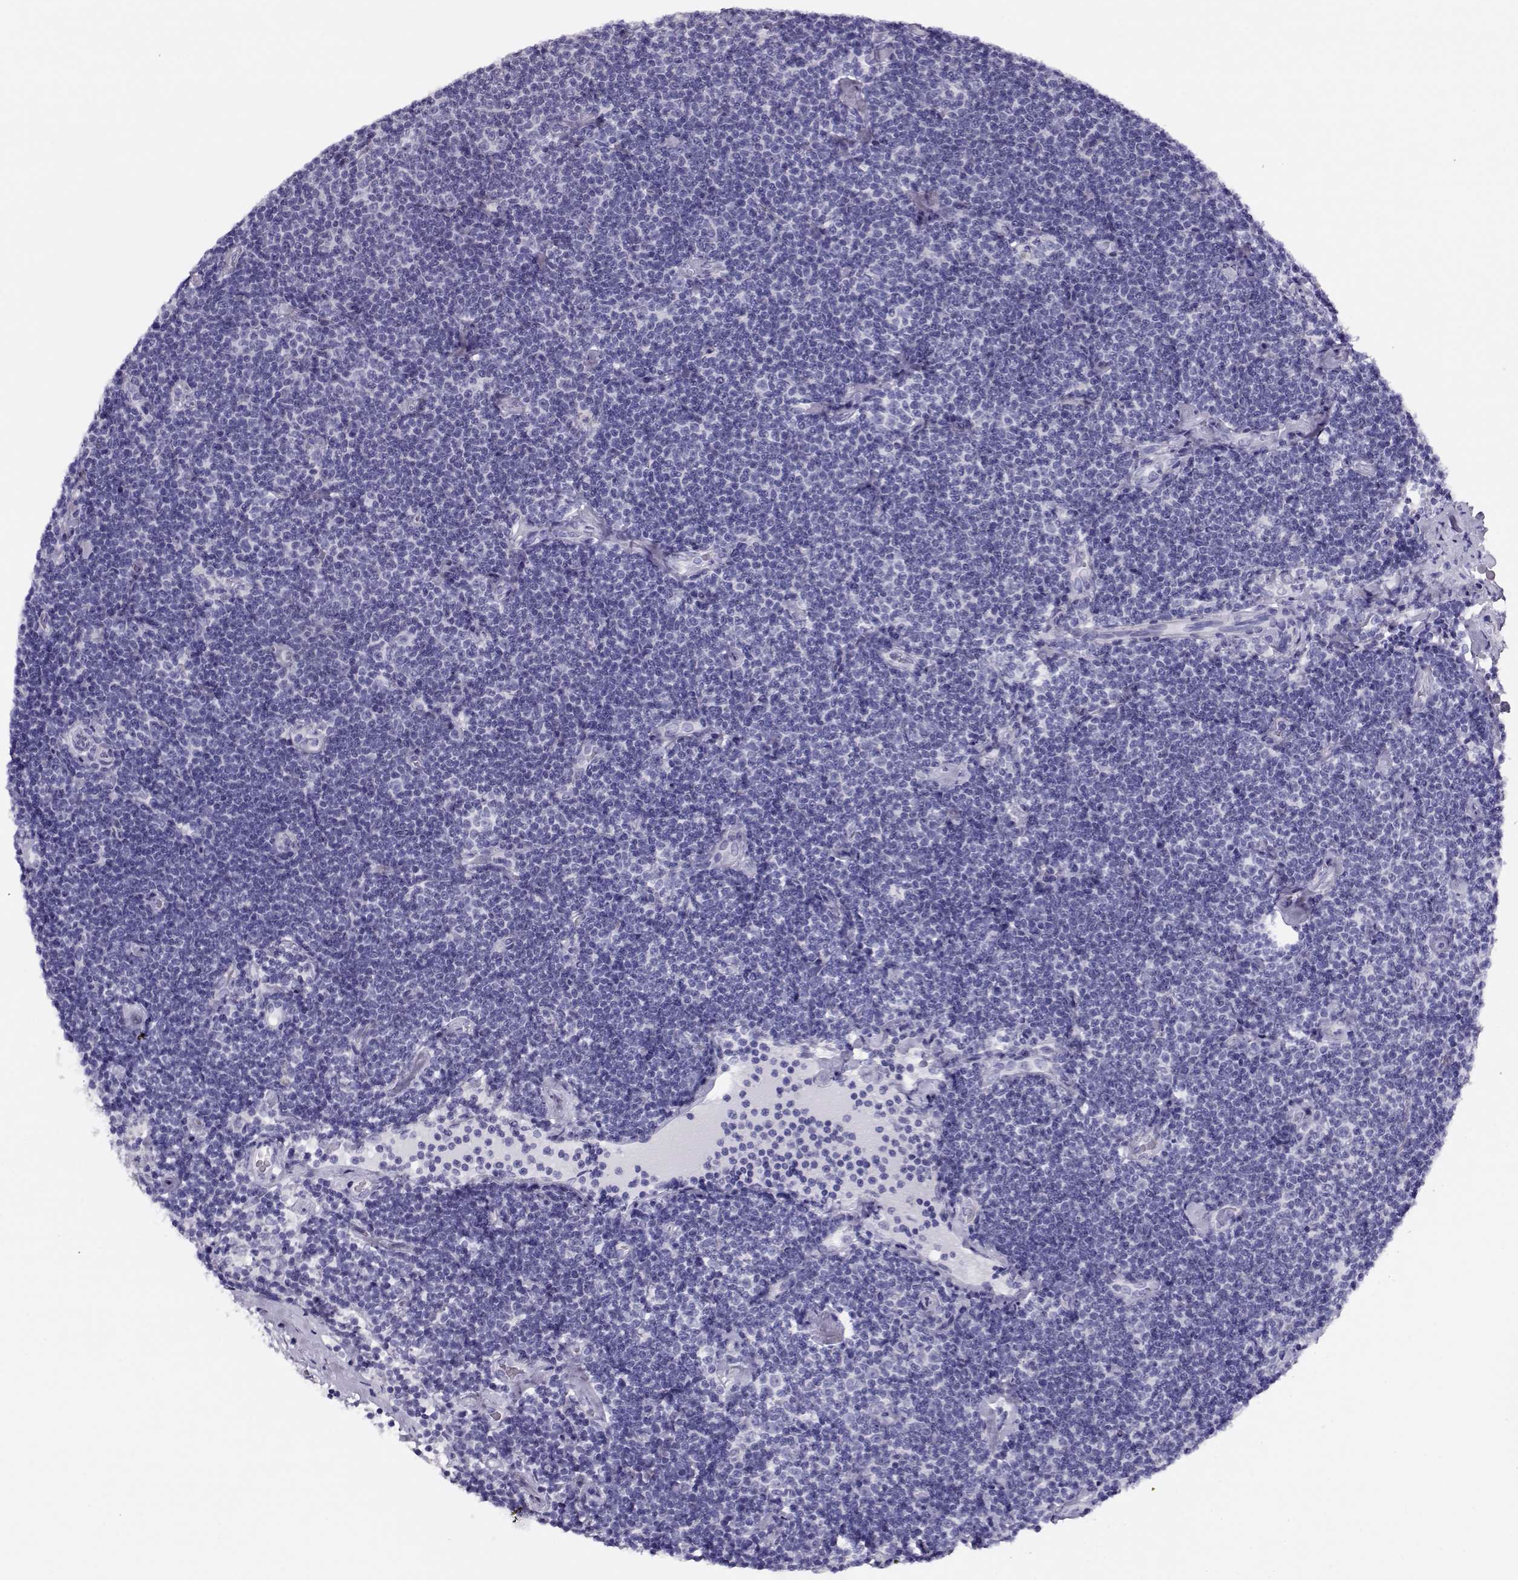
{"staining": {"intensity": "negative", "quantity": "none", "location": "none"}, "tissue": "lymphoma", "cell_type": "Tumor cells", "image_type": "cancer", "snomed": [{"axis": "morphology", "description": "Malignant lymphoma, non-Hodgkin's type, Low grade"}, {"axis": "topography", "description": "Lymph node"}], "caption": "Protein analysis of lymphoma displays no significant staining in tumor cells.", "gene": "CRX", "patient": {"sex": "male", "age": 81}}